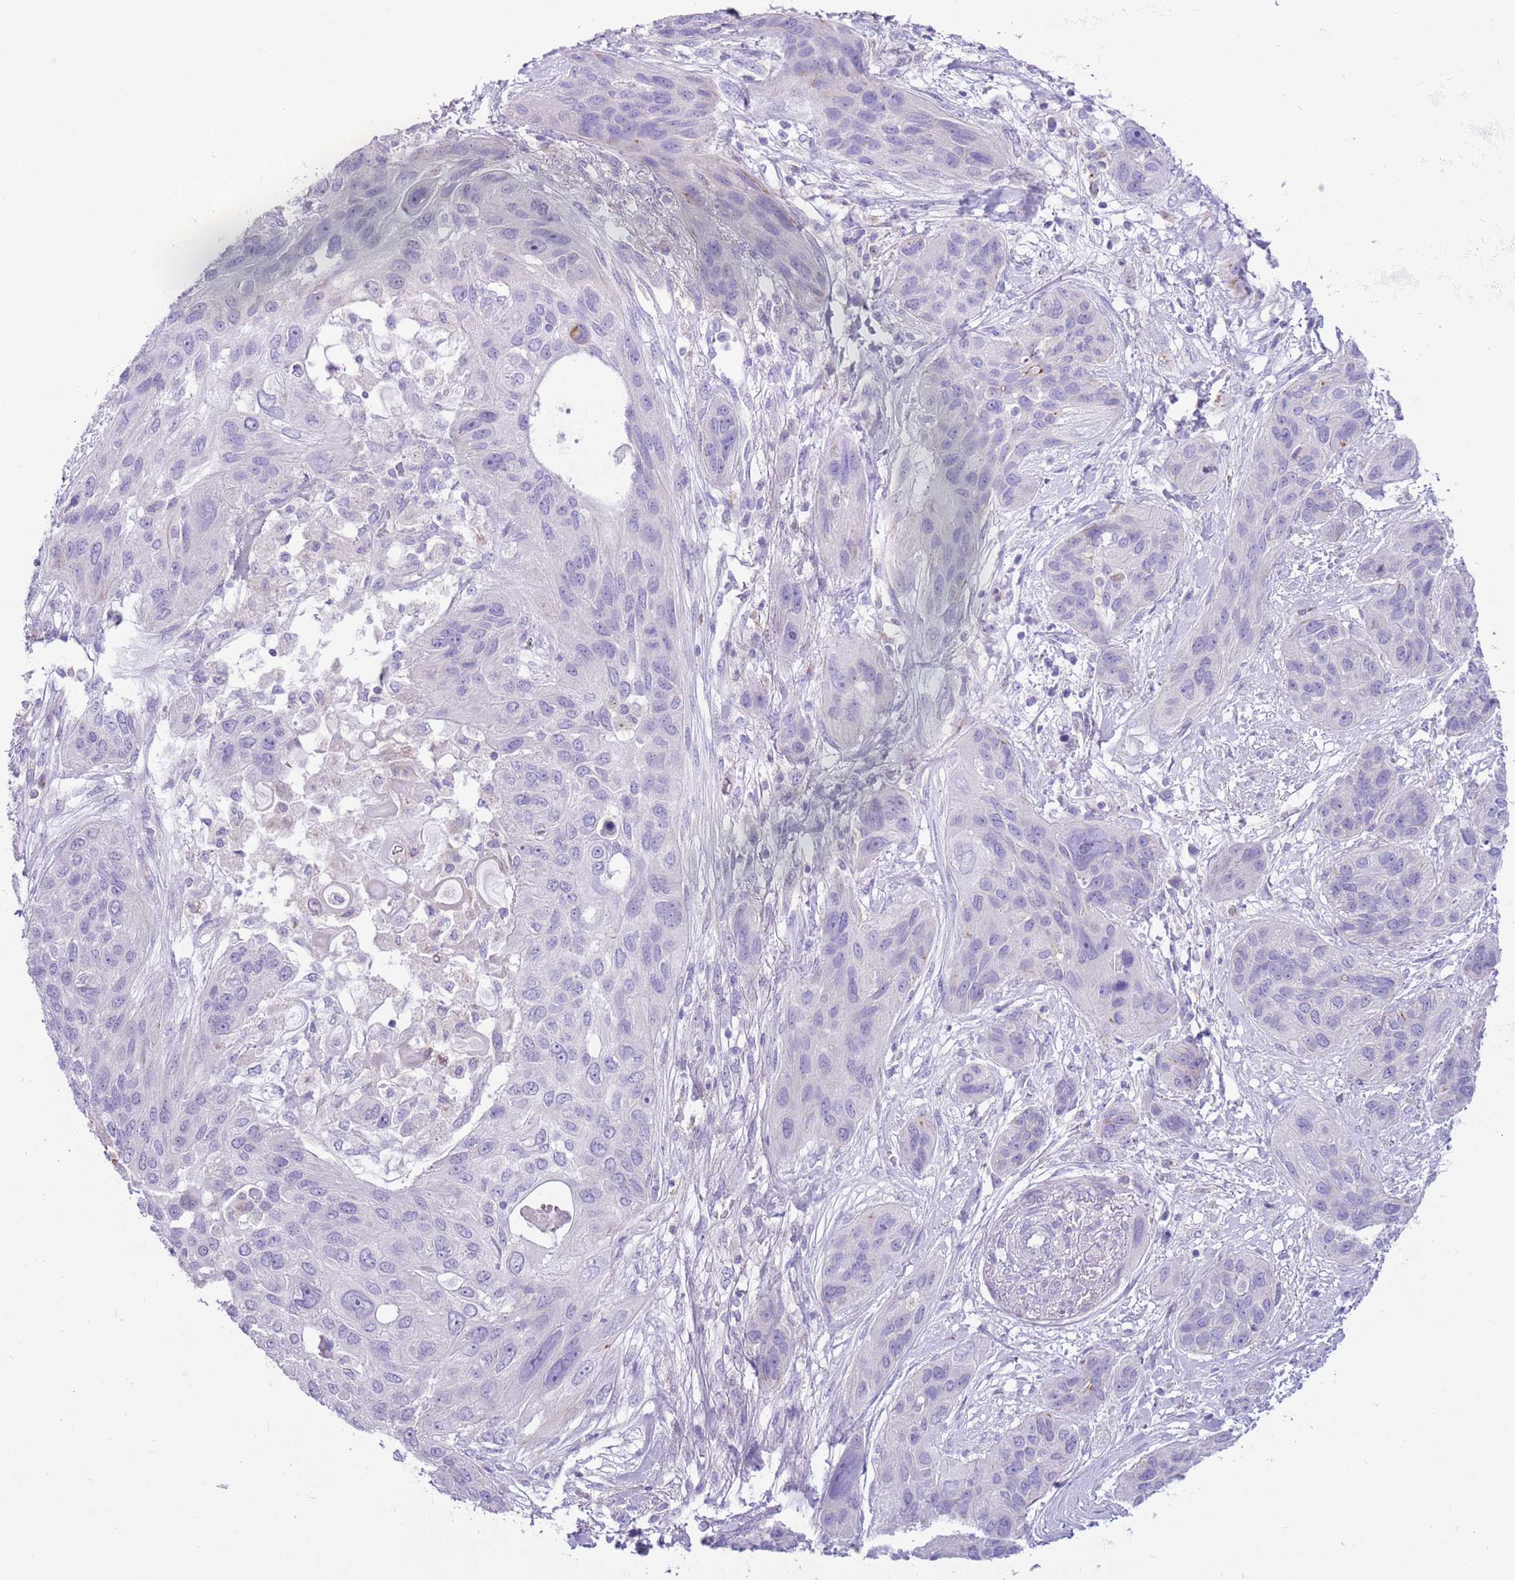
{"staining": {"intensity": "negative", "quantity": "none", "location": "none"}, "tissue": "lung cancer", "cell_type": "Tumor cells", "image_type": "cancer", "snomed": [{"axis": "morphology", "description": "Squamous cell carcinoma, NOS"}, {"axis": "topography", "description": "Lung"}], "caption": "The image shows no significant positivity in tumor cells of lung cancer.", "gene": "ZNF697", "patient": {"sex": "female", "age": 70}}